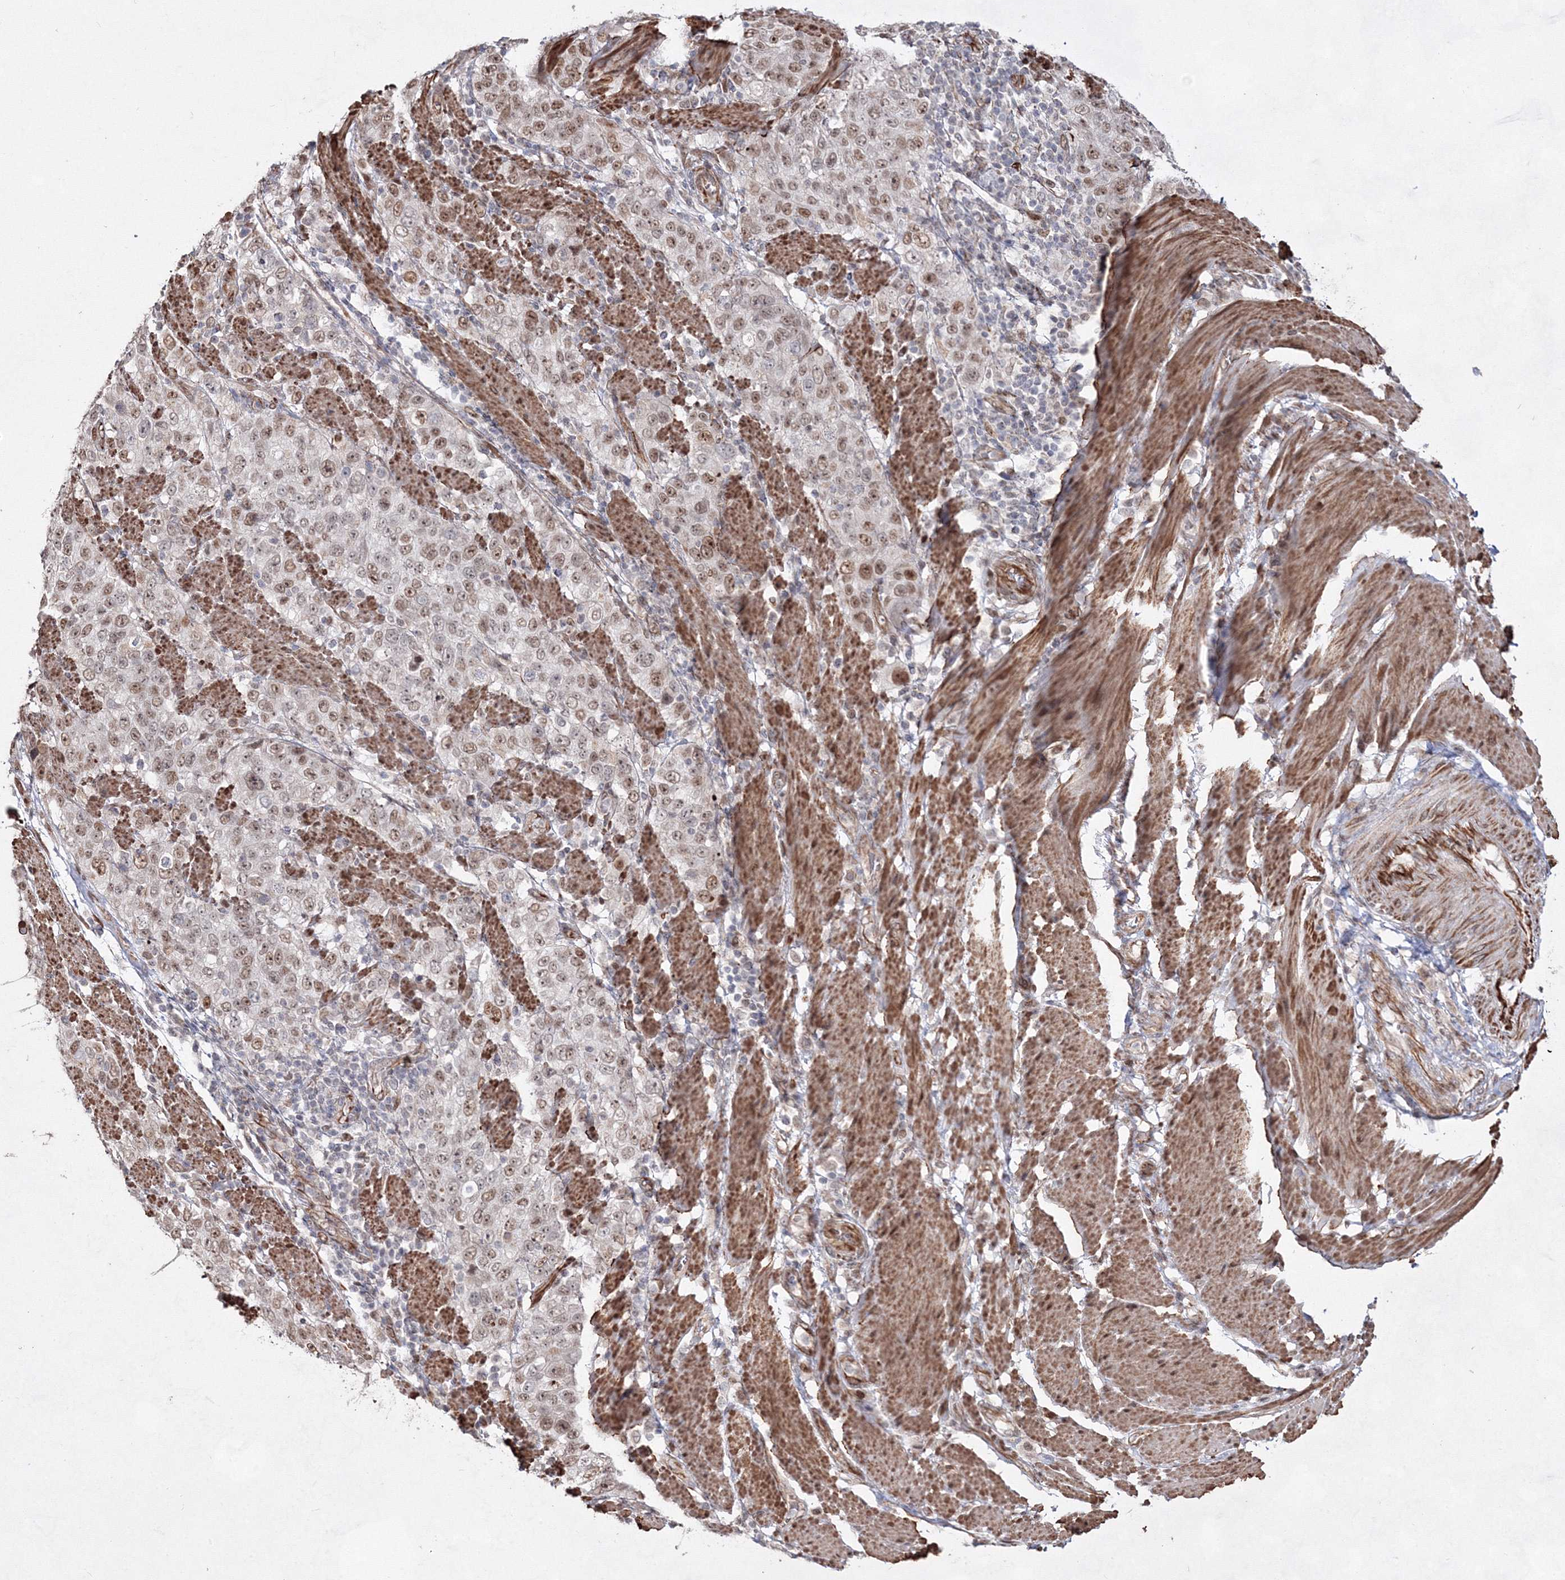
{"staining": {"intensity": "weak", "quantity": ">75%", "location": "nuclear"}, "tissue": "stomach cancer", "cell_type": "Tumor cells", "image_type": "cancer", "snomed": [{"axis": "morphology", "description": "Adenocarcinoma, NOS"}, {"axis": "topography", "description": "Stomach"}], "caption": "Protein expression analysis of human stomach cancer (adenocarcinoma) reveals weak nuclear staining in about >75% of tumor cells.", "gene": "SNIP1", "patient": {"sex": "male", "age": 48}}